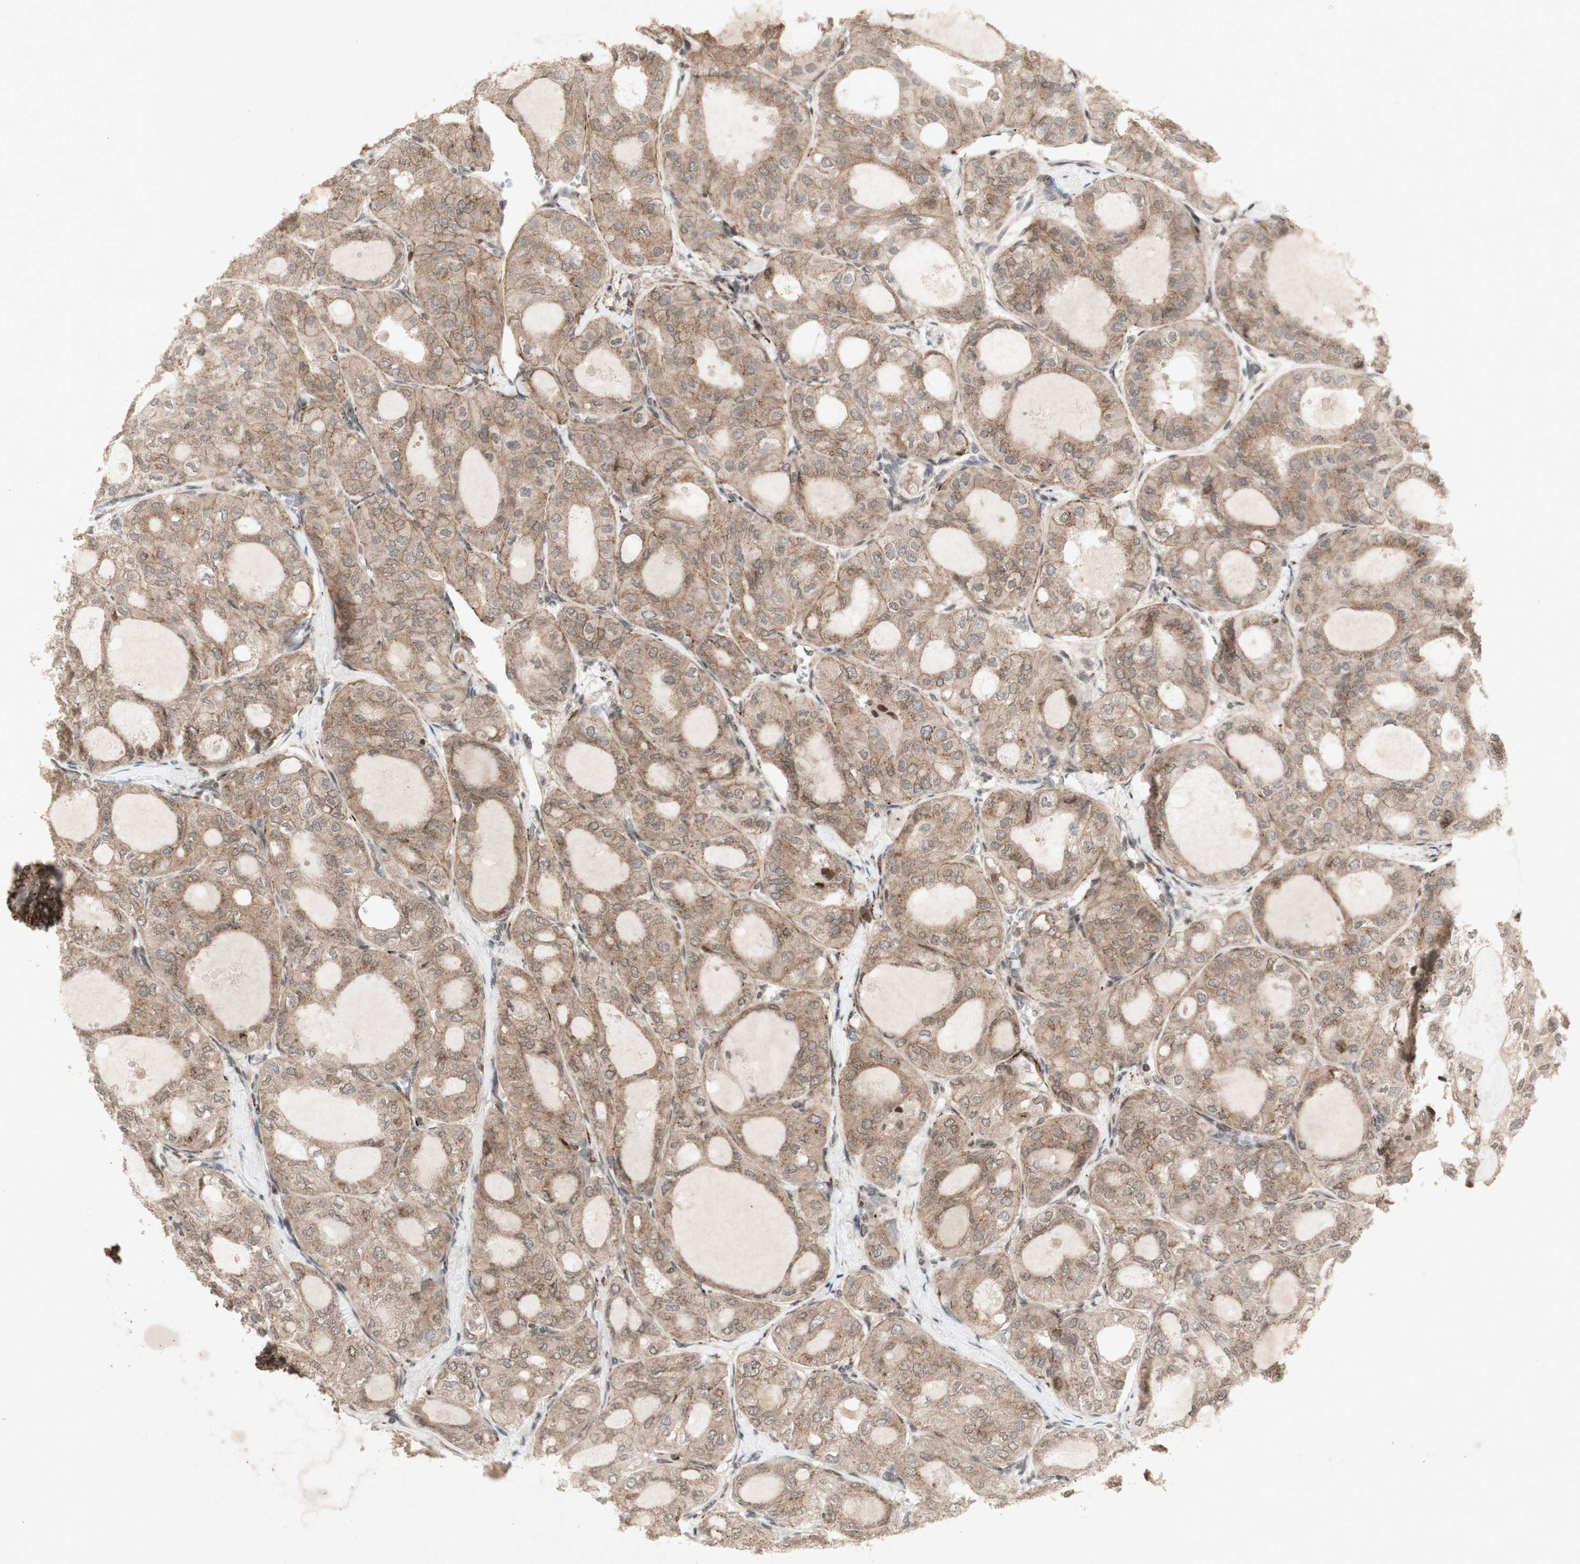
{"staining": {"intensity": "weak", "quantity": ">75%", "location": "cytoplasmic/membranous"}, "tissue": "thyroid cancer", "cell_type": "Tumor cells", "image_type": "cancer", "snomed": [{"axis": "morphology", "description": "Follicular adenoma carcinoma, NOS"}, {"axis": "topography", "description": "Thyroid gland"}], "caption": "Weak cytoplasmic/membranous staining is identified in approximately >75% of tumor cells in thyroid cancer (follicular adenoma carcinoma). Nuclei are stained in blue.", "gene": "PLXNA1", "patient": {"sex": "male", "age": 75}}